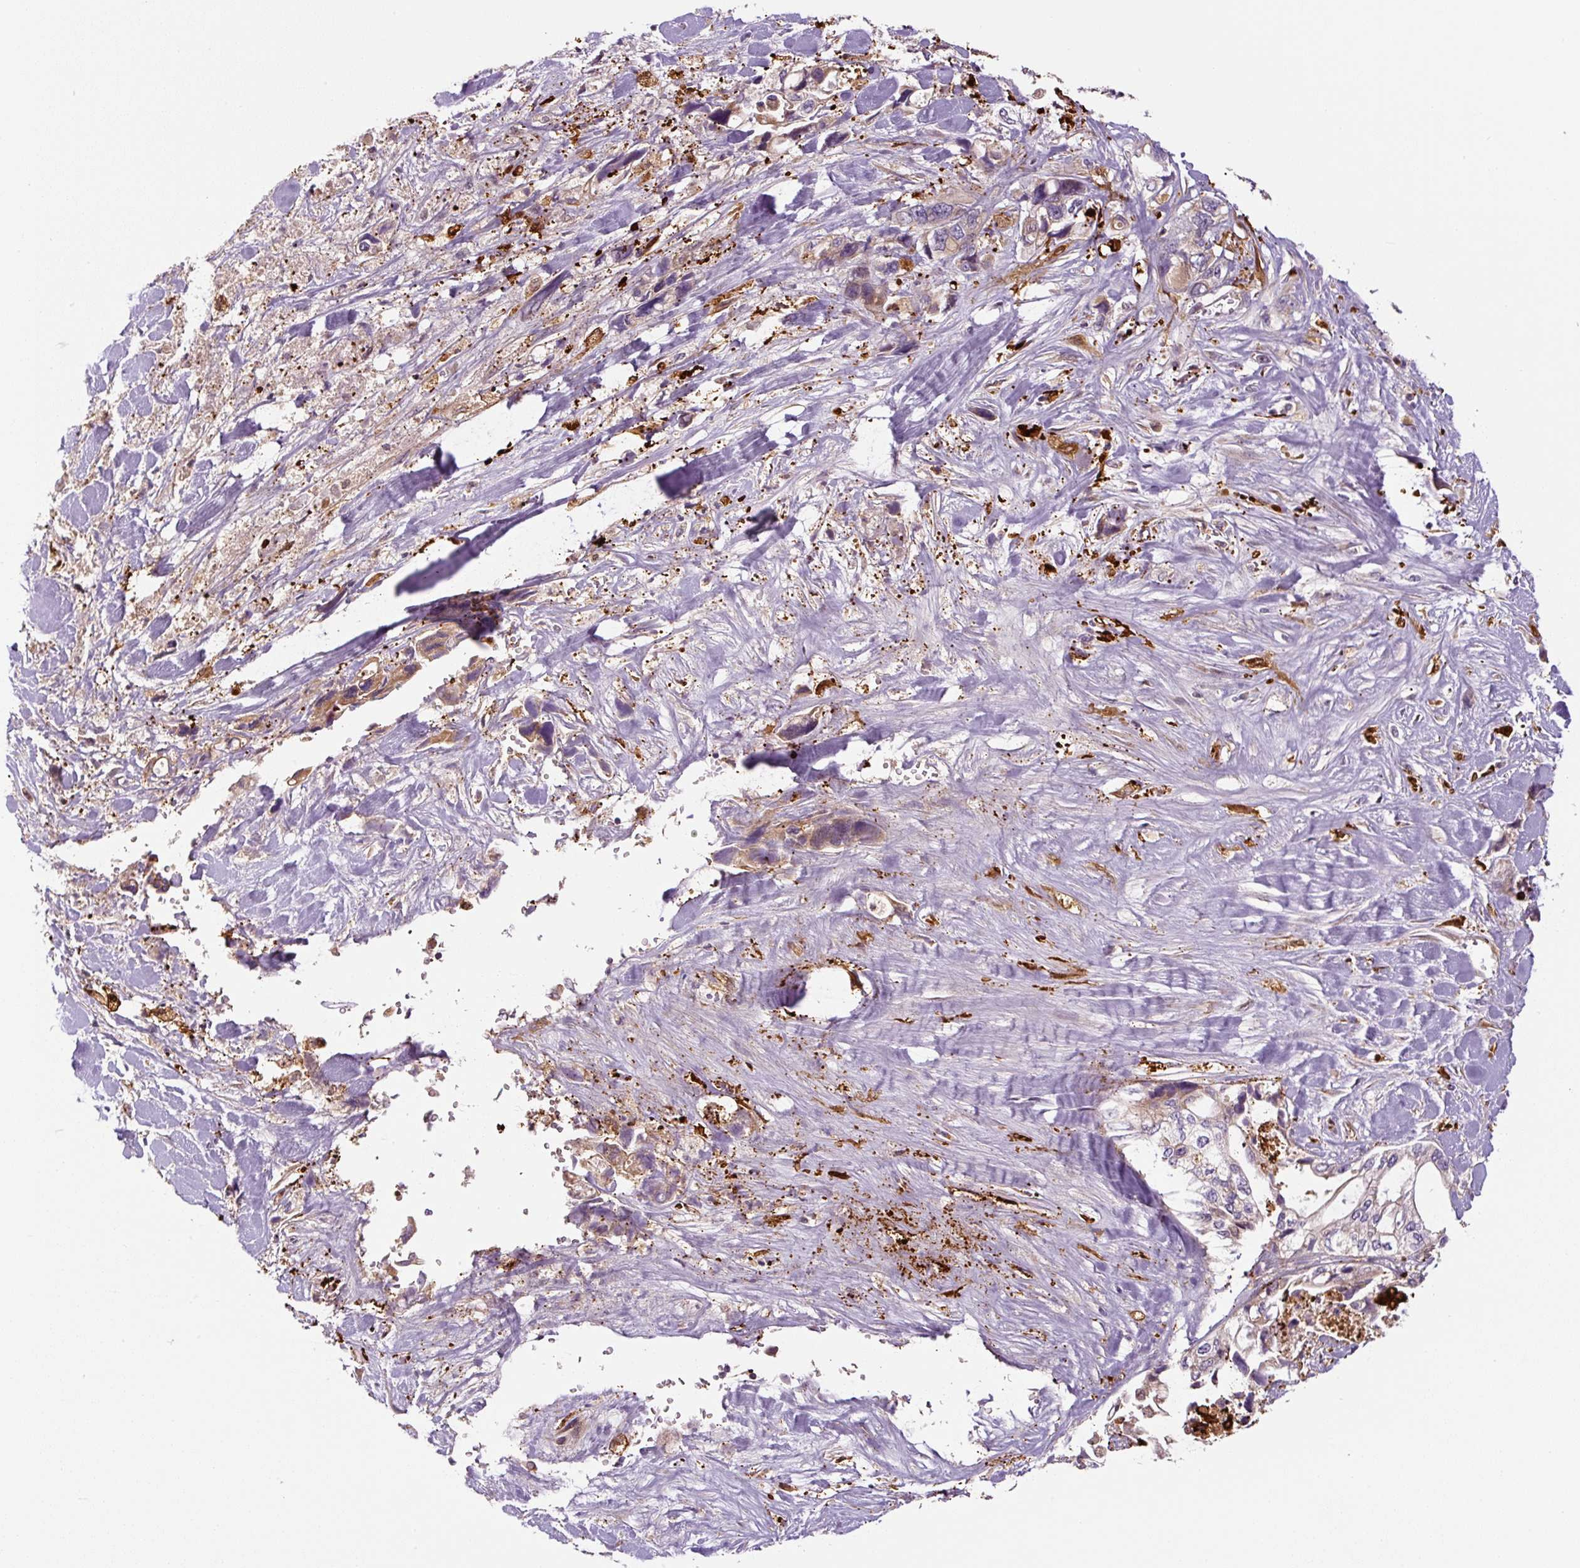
{"staining": {"intensity": "weak", "quantity": "25%-75%", "location": "cytoplasmic/membranous"}, "tissue": "pancreatic cancer", "cell_type": "Tumor cells", "image_type": "cancer", "snomed": [{"axis": "morphology", "description": "Adenocarcinoma, NOS"}, {"axis": "topography", "description": "Pancreas"}], "caption": "Human pancreatic cancer stained with a brown dye demonstrates weak cytoplasmic/membranous positive positivity in about 25%-75% of tumor cells.", "gene": "FUT10", "patient": {"sex": "male", "age": 46}}